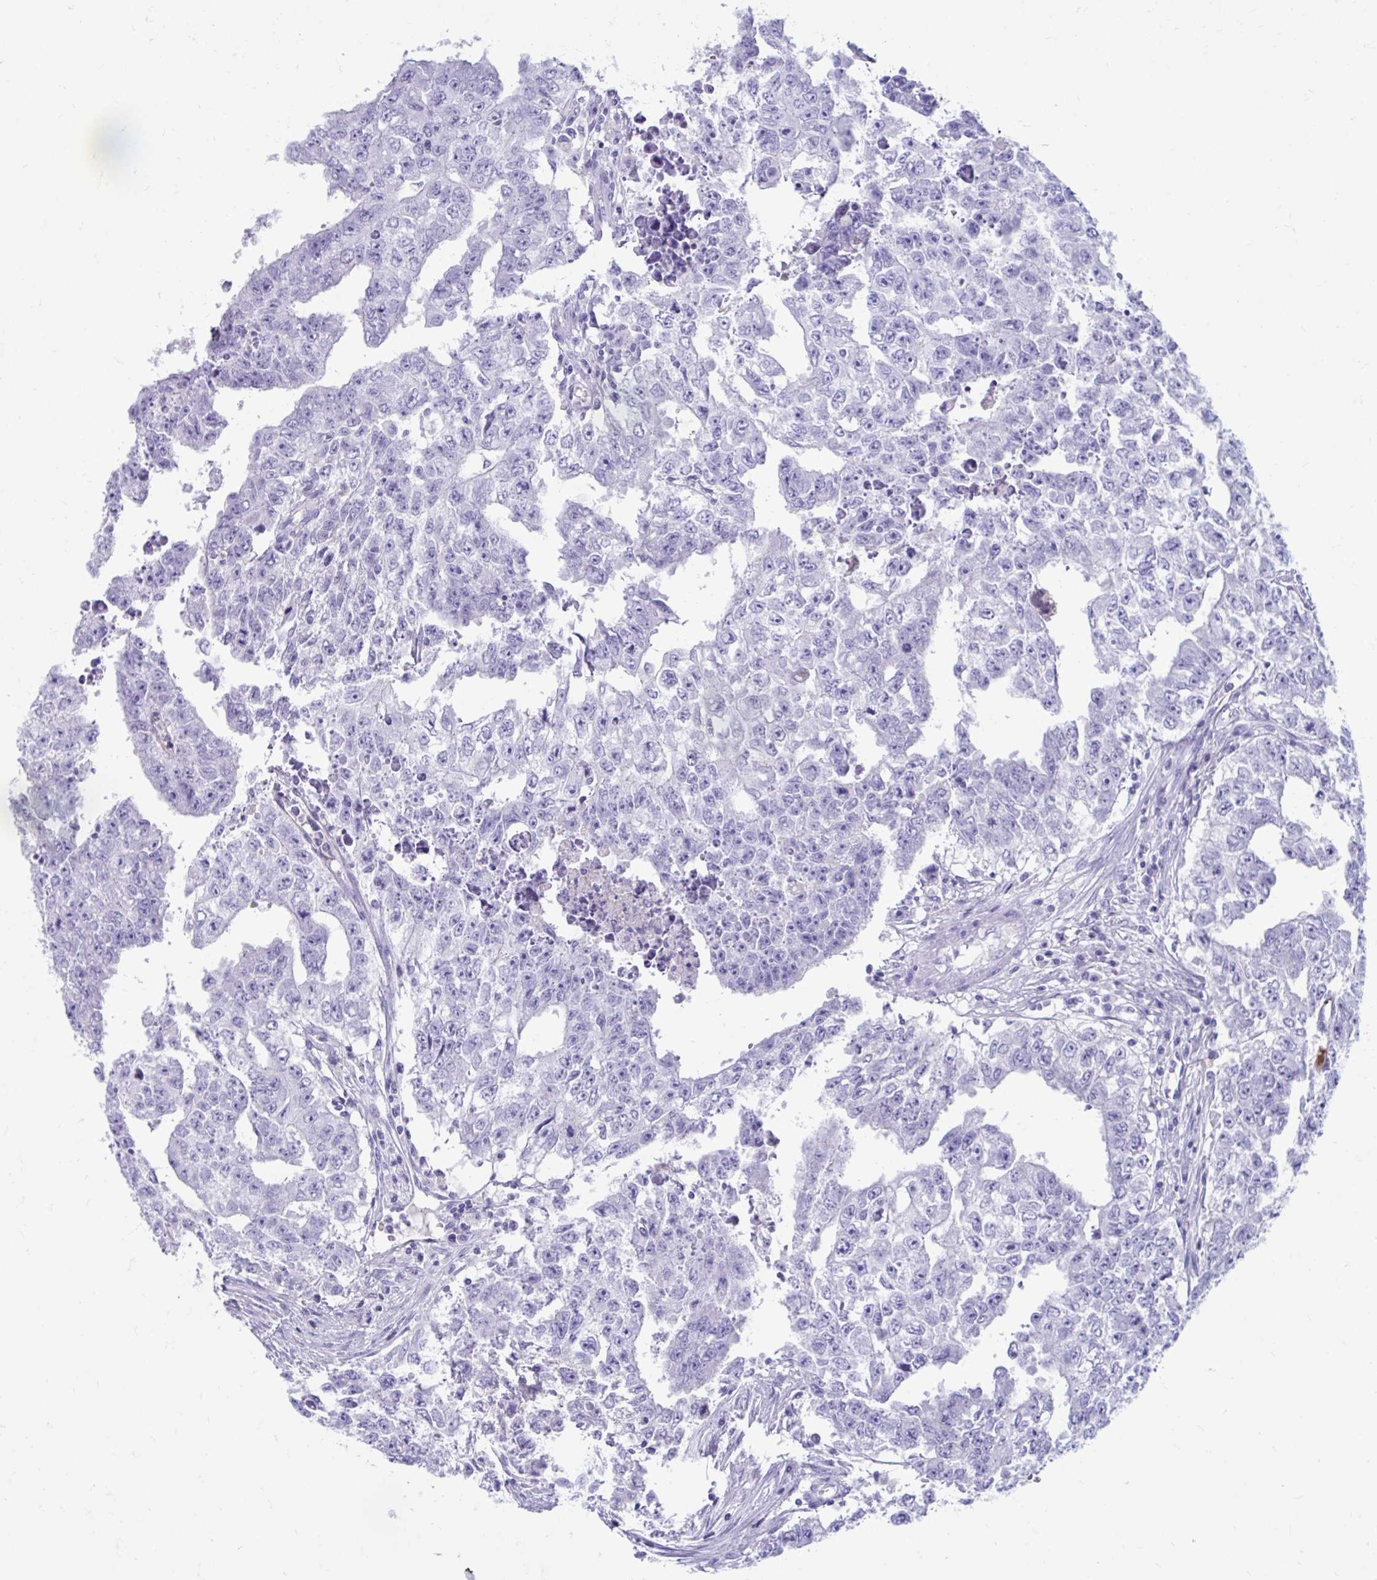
{"staining": {"intensity": "negative", "quantity": "none", "location": "none"}, "tissue": "testis cancer", "cell_type": "Tumor cells", "image_type": "cancer", "snomed": [{"axis": "morphology", "description": "Carcinoma, Embryonal, NOS"}, {"axis": "morphology", "description": "Teratoma, malignant, NOS"}, {"axis": "topography", "description": "Testis"}], "caption": "DAB (3,3'-diaminobenzidine) immunohistochemical staining of testis malignant teratoma shows no significant staining in tumor cells. Brightfield microscopy of immunohistochemistry (IHC) stained with DAB (brown) and hematoxylin (blue), captured at high magnification.", "gene": "SMIM9", "patient": {"sex": "male", "age": 24}}